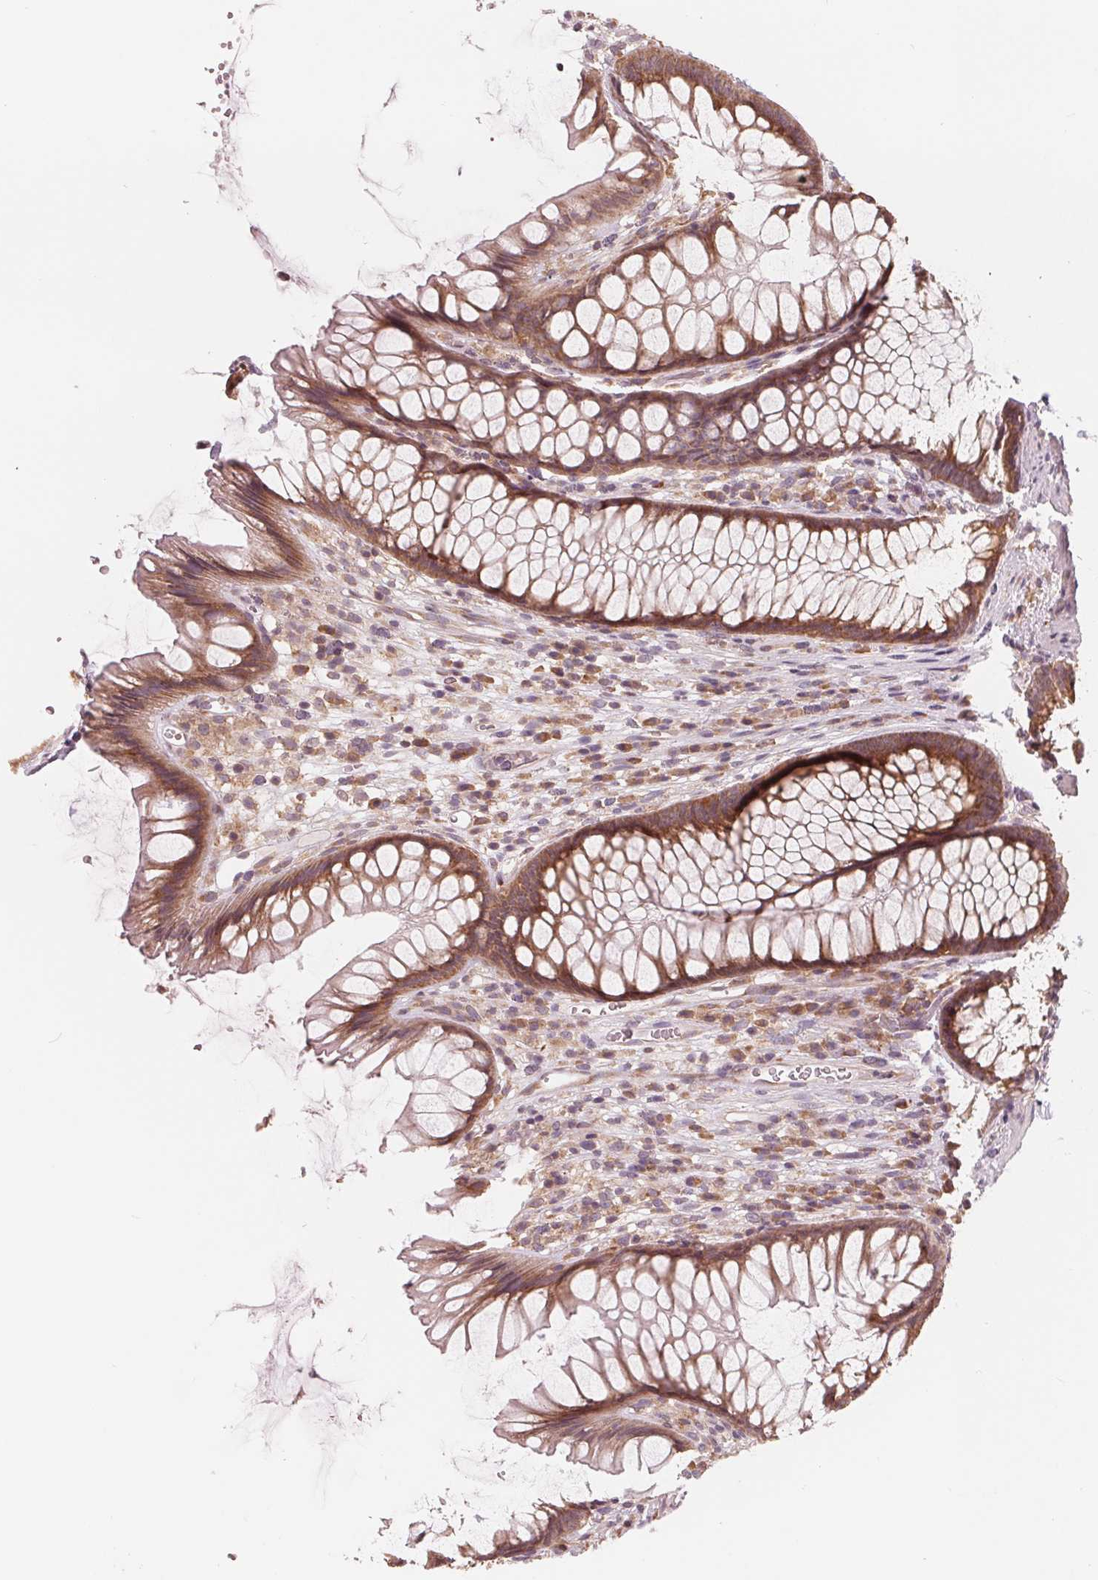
{"staining": {"intensity": "moderate", "quantity": ">75%", "location": "cytoplasmic/membranous"}, "tissue": "rectum", "cell_type": "Glandular cells", "image_type": "normal", "snomed": [{"axis": "morphology", "description": "Normal tissue, NOS"}, {"axis": "topography", "description": "Rectum"}], "caption": "Immunohistochemistry histopathology image of normal rectum stained for a protein (brown), which exhibits medium levels of moderate cytoplasmic/membranous staining in approximately >75% of glandular cells.", "gene": "GIGYF2", "patient": {"sex": "male", "age": 53}}